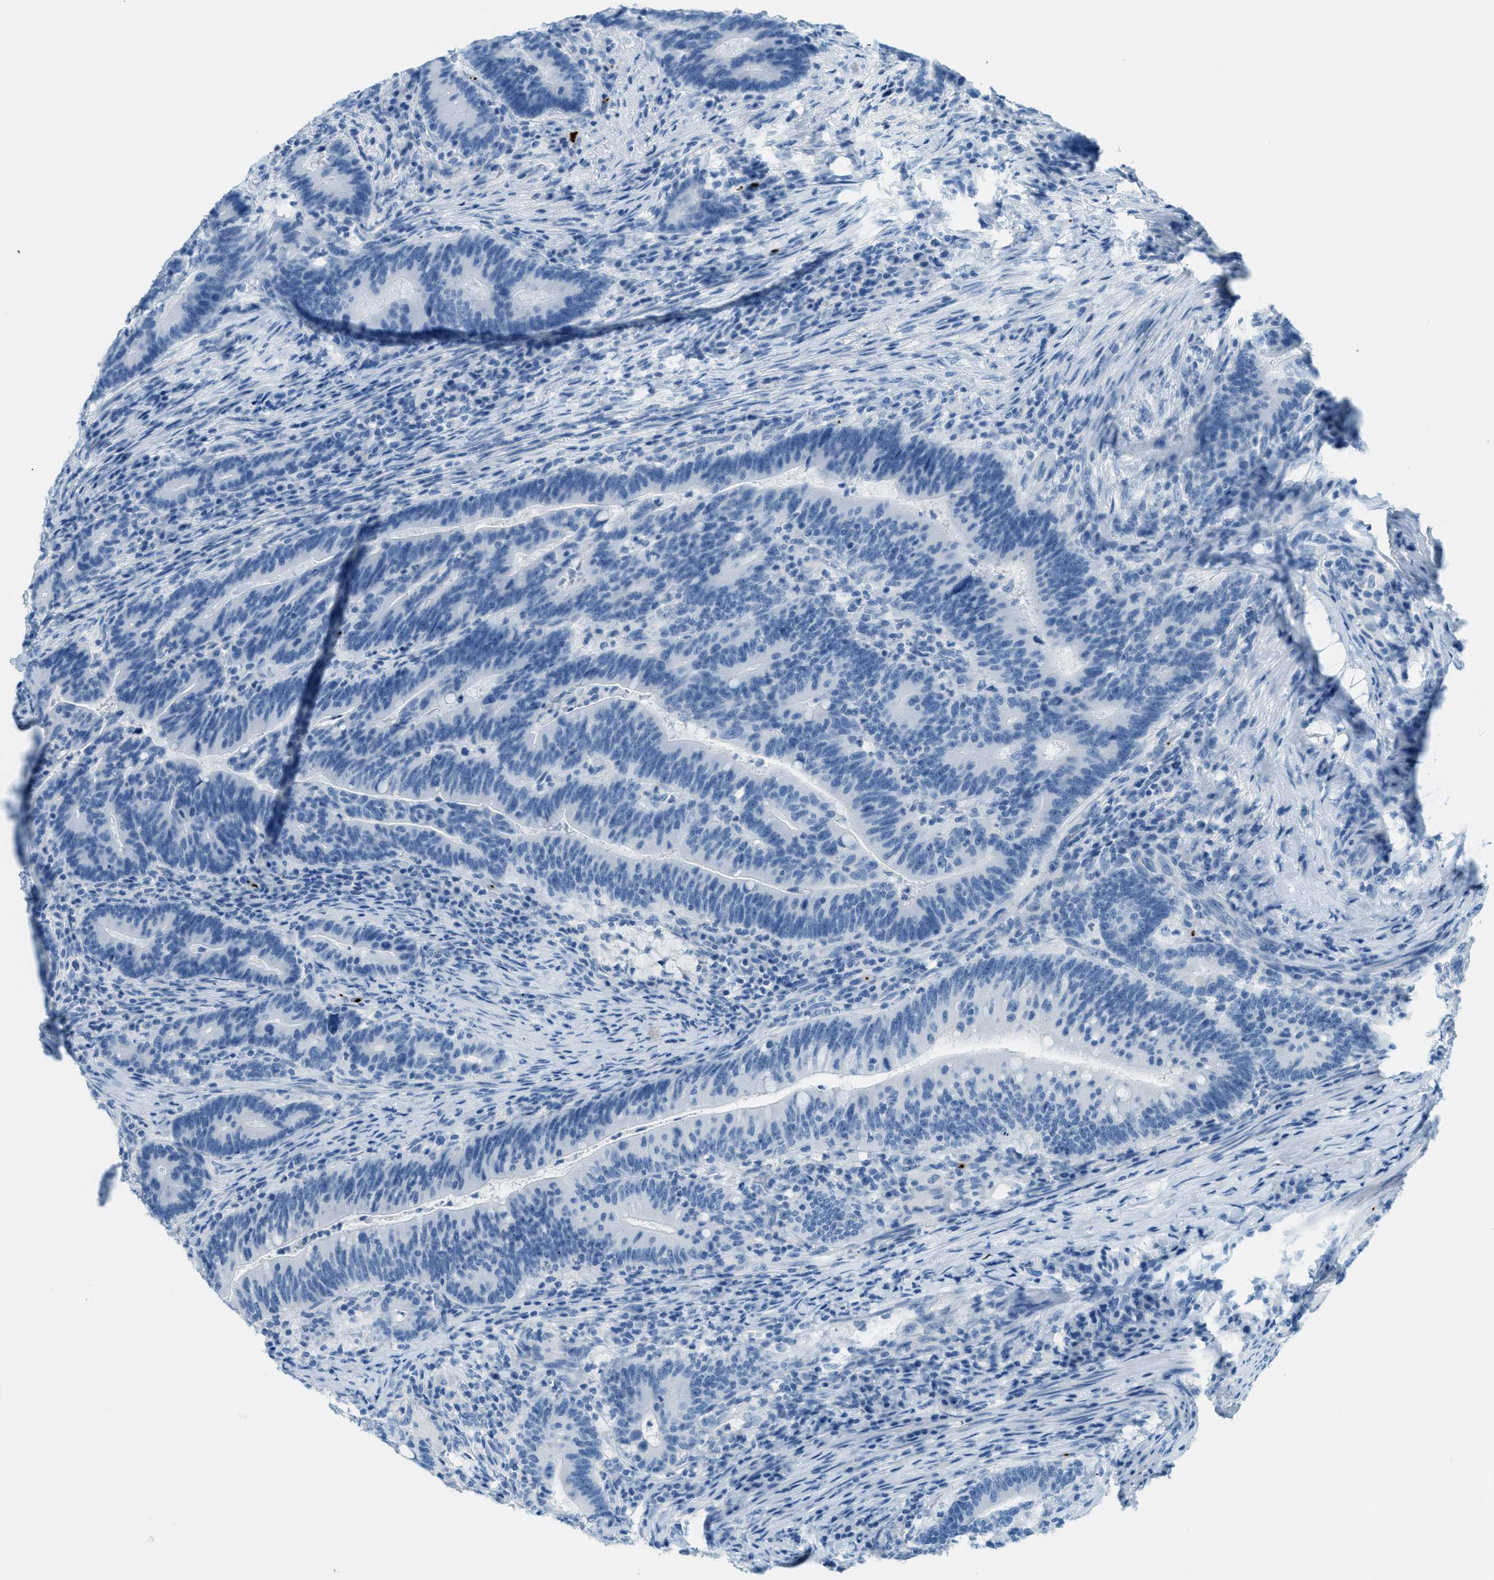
{"staining": {"intensity": "negative", "quantity": "none", "location": "none"}, "tissue": "colorectal cancer", "cell_type": "Tumor cells", "image_type": "cancer", "snomed": [{"axis": "morphology", "description": "Normal tissue, NOS"}, {"axis": "morphology", "description": "Adenocarcinoma, NOS"}, {"axis": "topography", "description": "Colon"}], "caption": "This histopathology image is of colorectal cancer stained with immunohistochemistry (IHC) to label a protein in brown with the nuclei are counter-stained blue. There is no positivity in tumor cells.", "gene": "PPBP", "patient": {"sex": "female", "age": 66}}